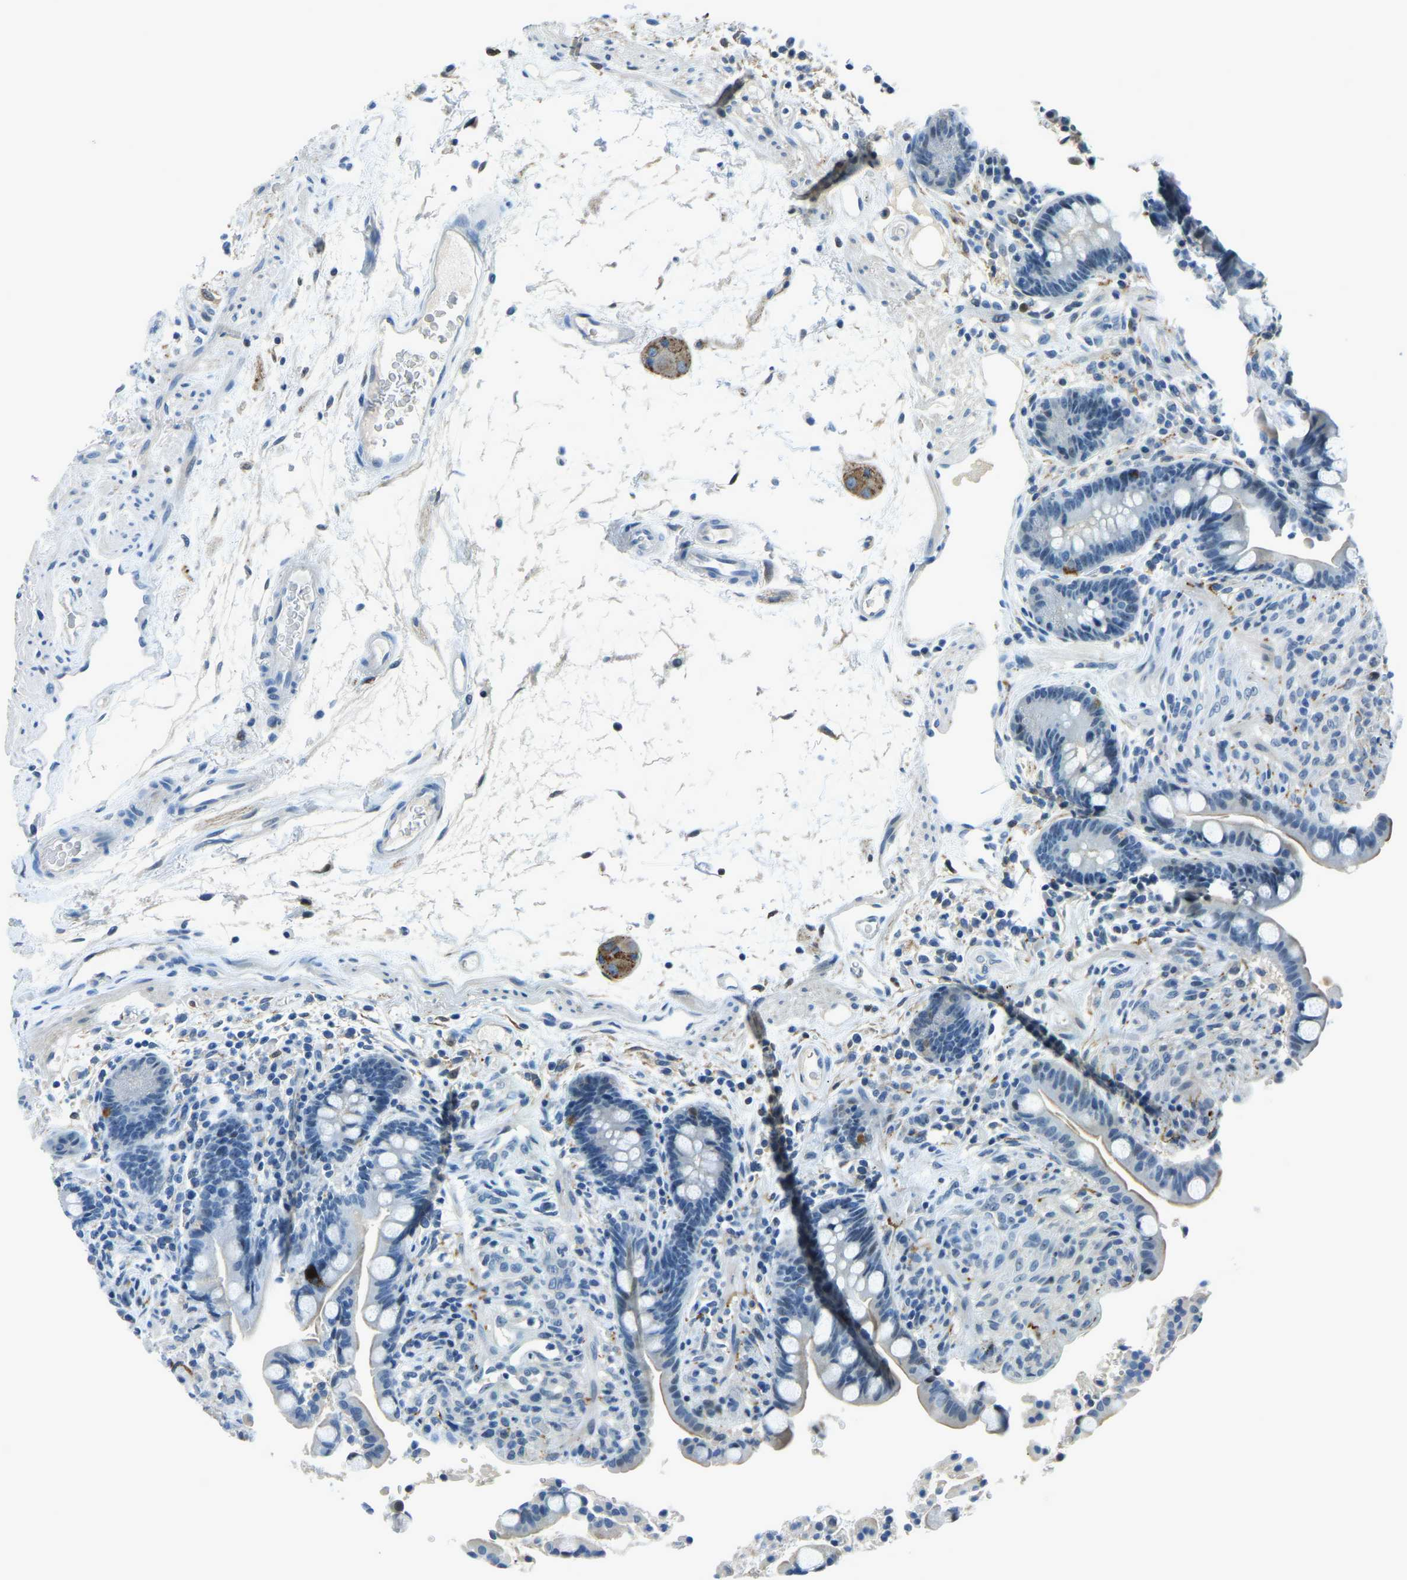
{"staining": {"intensity": "negative", "quantity": "none", "location": "none"}, "tissue": "colon", "cell_type": "Endothelial cells", "image_type": "normal", "snomed": [{"axis": "morphology", "description": "Normal tissue, NOS"}, {"axis": "topography", "description": "Colon"}], "caption": "Protein analysis of benign colon demonstrates no significant expression in endothelial cells.", "gene": "RRP1", "patient": {"sex": "male", "age": 73}}